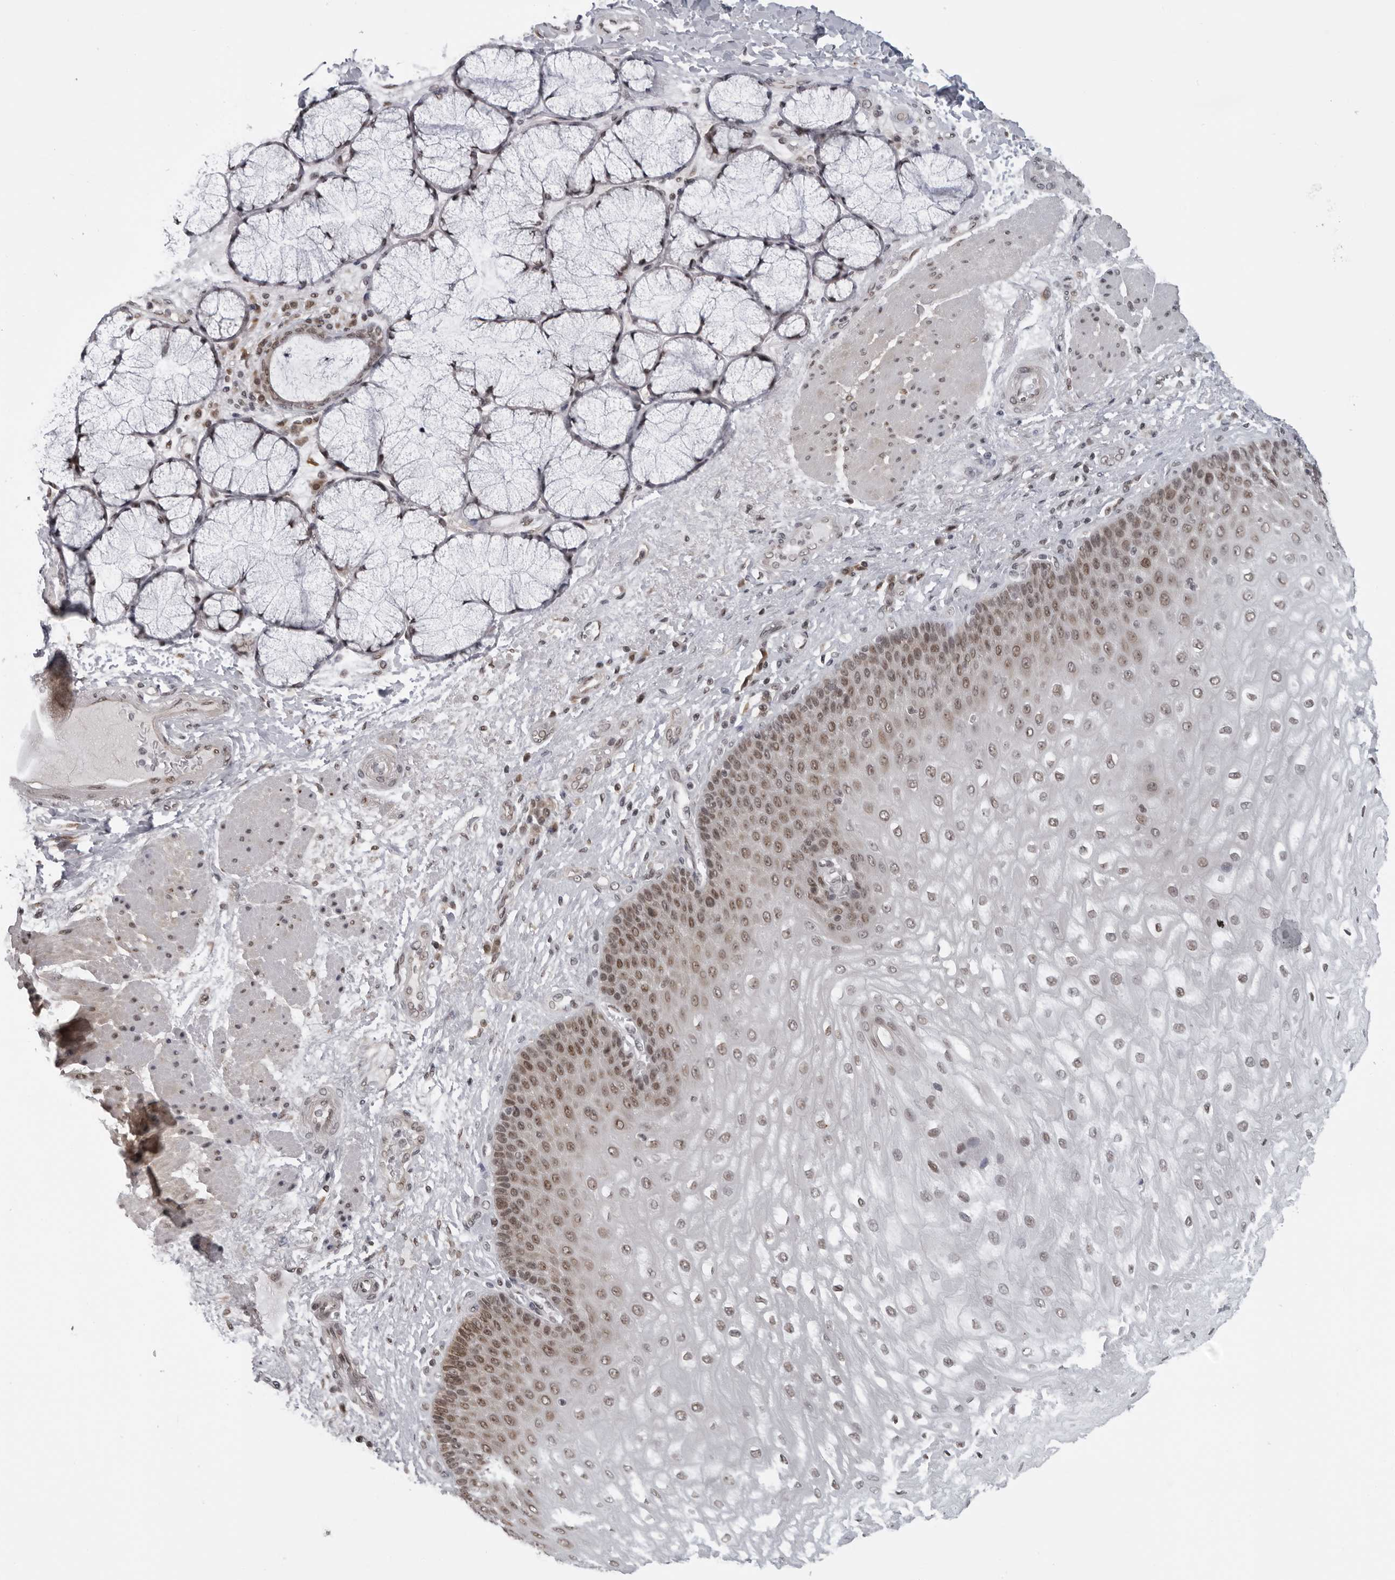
{"staining": {"intensity": "moderate", "quantity": "25%-75%", "location": "nuclear"}, "tissue": "esophagus", "cell_type": "Squamous epithelial cells", "image_type": "normal", "snomed": [{"axis": "morphology", "description": "Normal tissue, NOS"}, {"axis": "topography", "description": "Esophagus"}], "caption": "High-power microscopy captured an immunohistochemistry (IHC) micrograph of benign esophagus, revealing moderate nuclear positivity in about 25%-75% of squamous epithelial cells.", "gene": "MAF", "patient": {"sex": "male", "age": 54}}